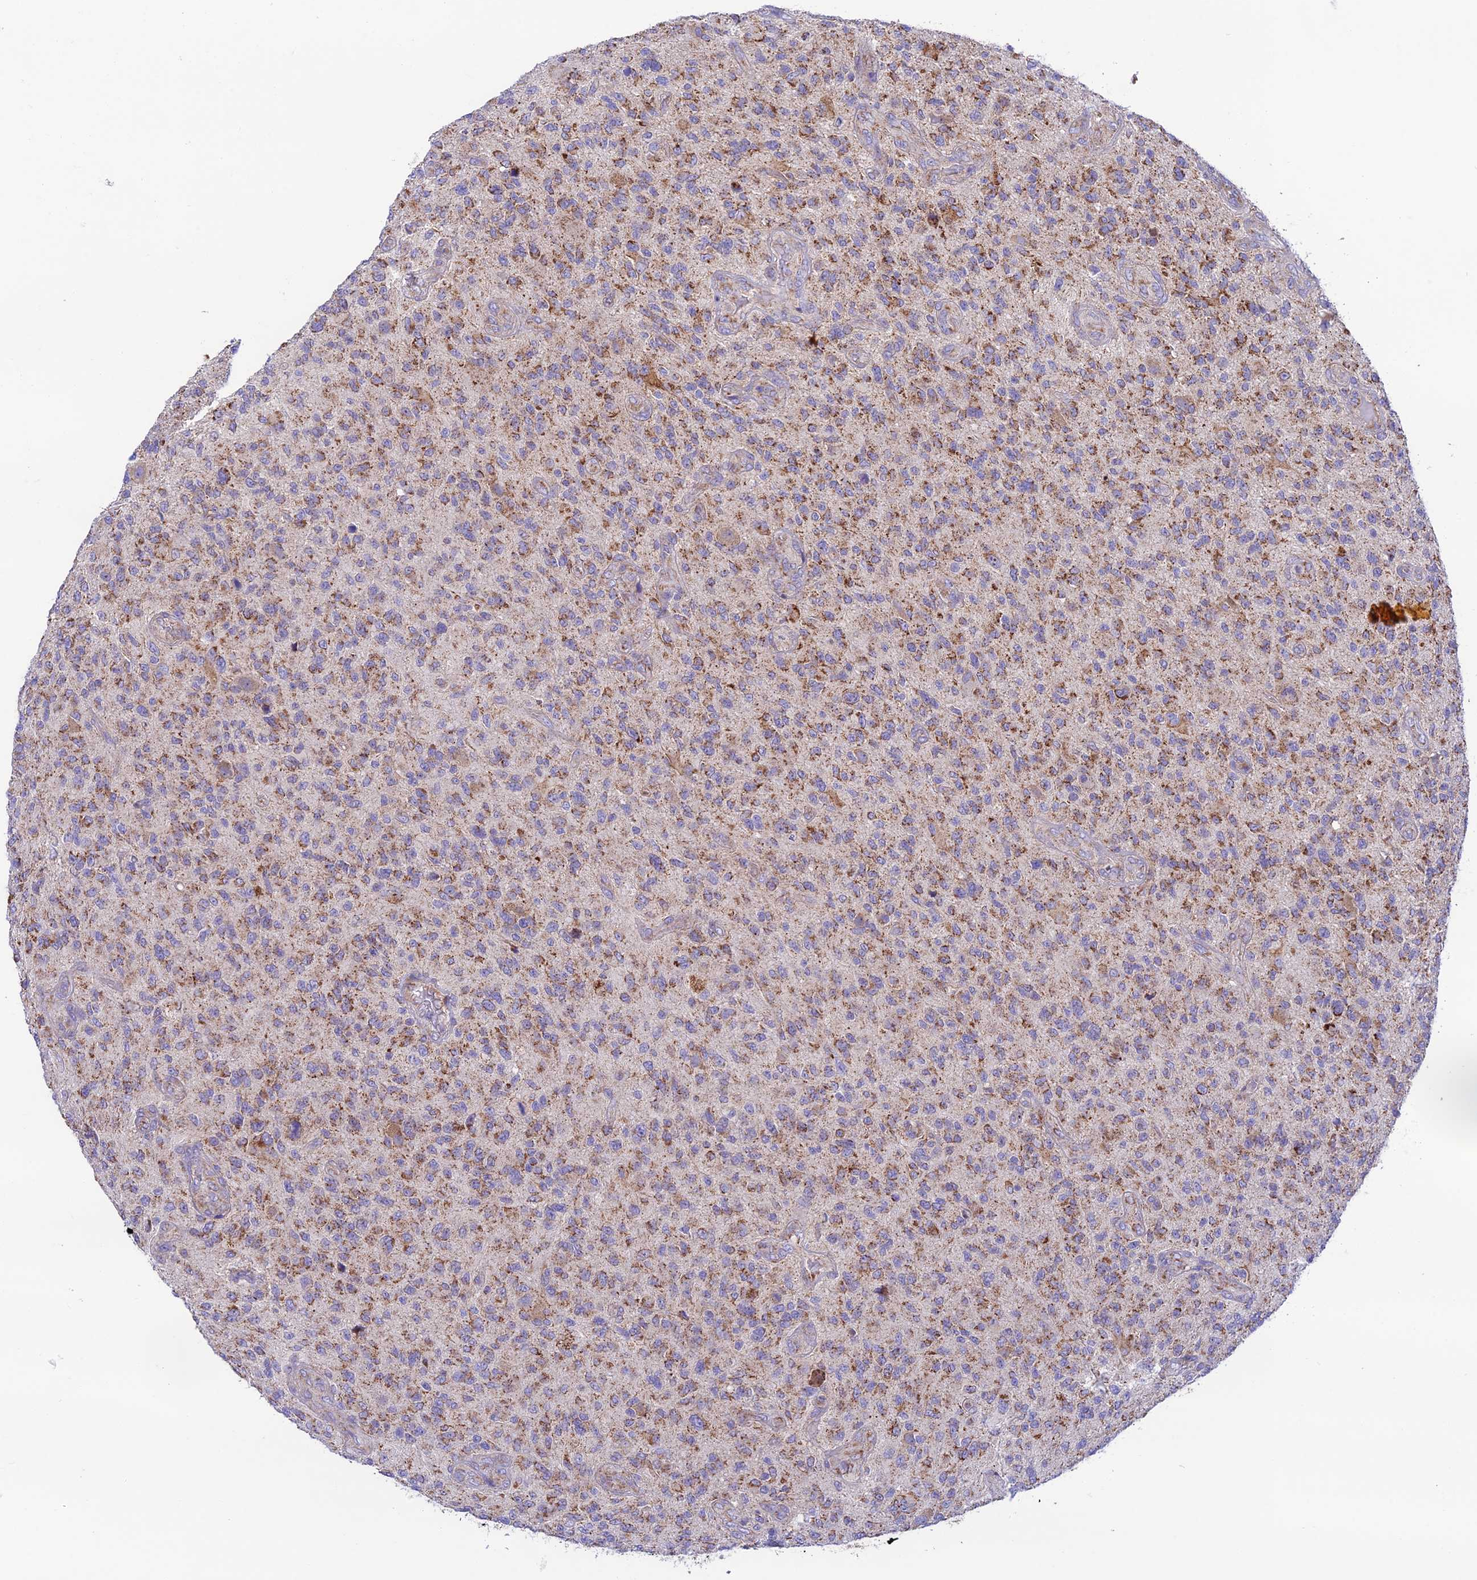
{"staining": {"intensity": "moderate", "quantity": "25%-75%", "location": "cytoplasmic/membranous"}, "tissue": "glioma", "cell_type": "Tumor cells", "image_type": "cancer", "snomed": [{"axis": "morphology", "description": "Glioma, malignant, High grade"}, {"axis": "topography", "description": "Brain"}], "caption": "Malignant high-grade glioma tissue reveals moderate cytoplasmic/membranous positivity in approximately 25%-75% of tumor cells", "gene": "HSDL2", "patient": {"sex": "male", "age": 47}}